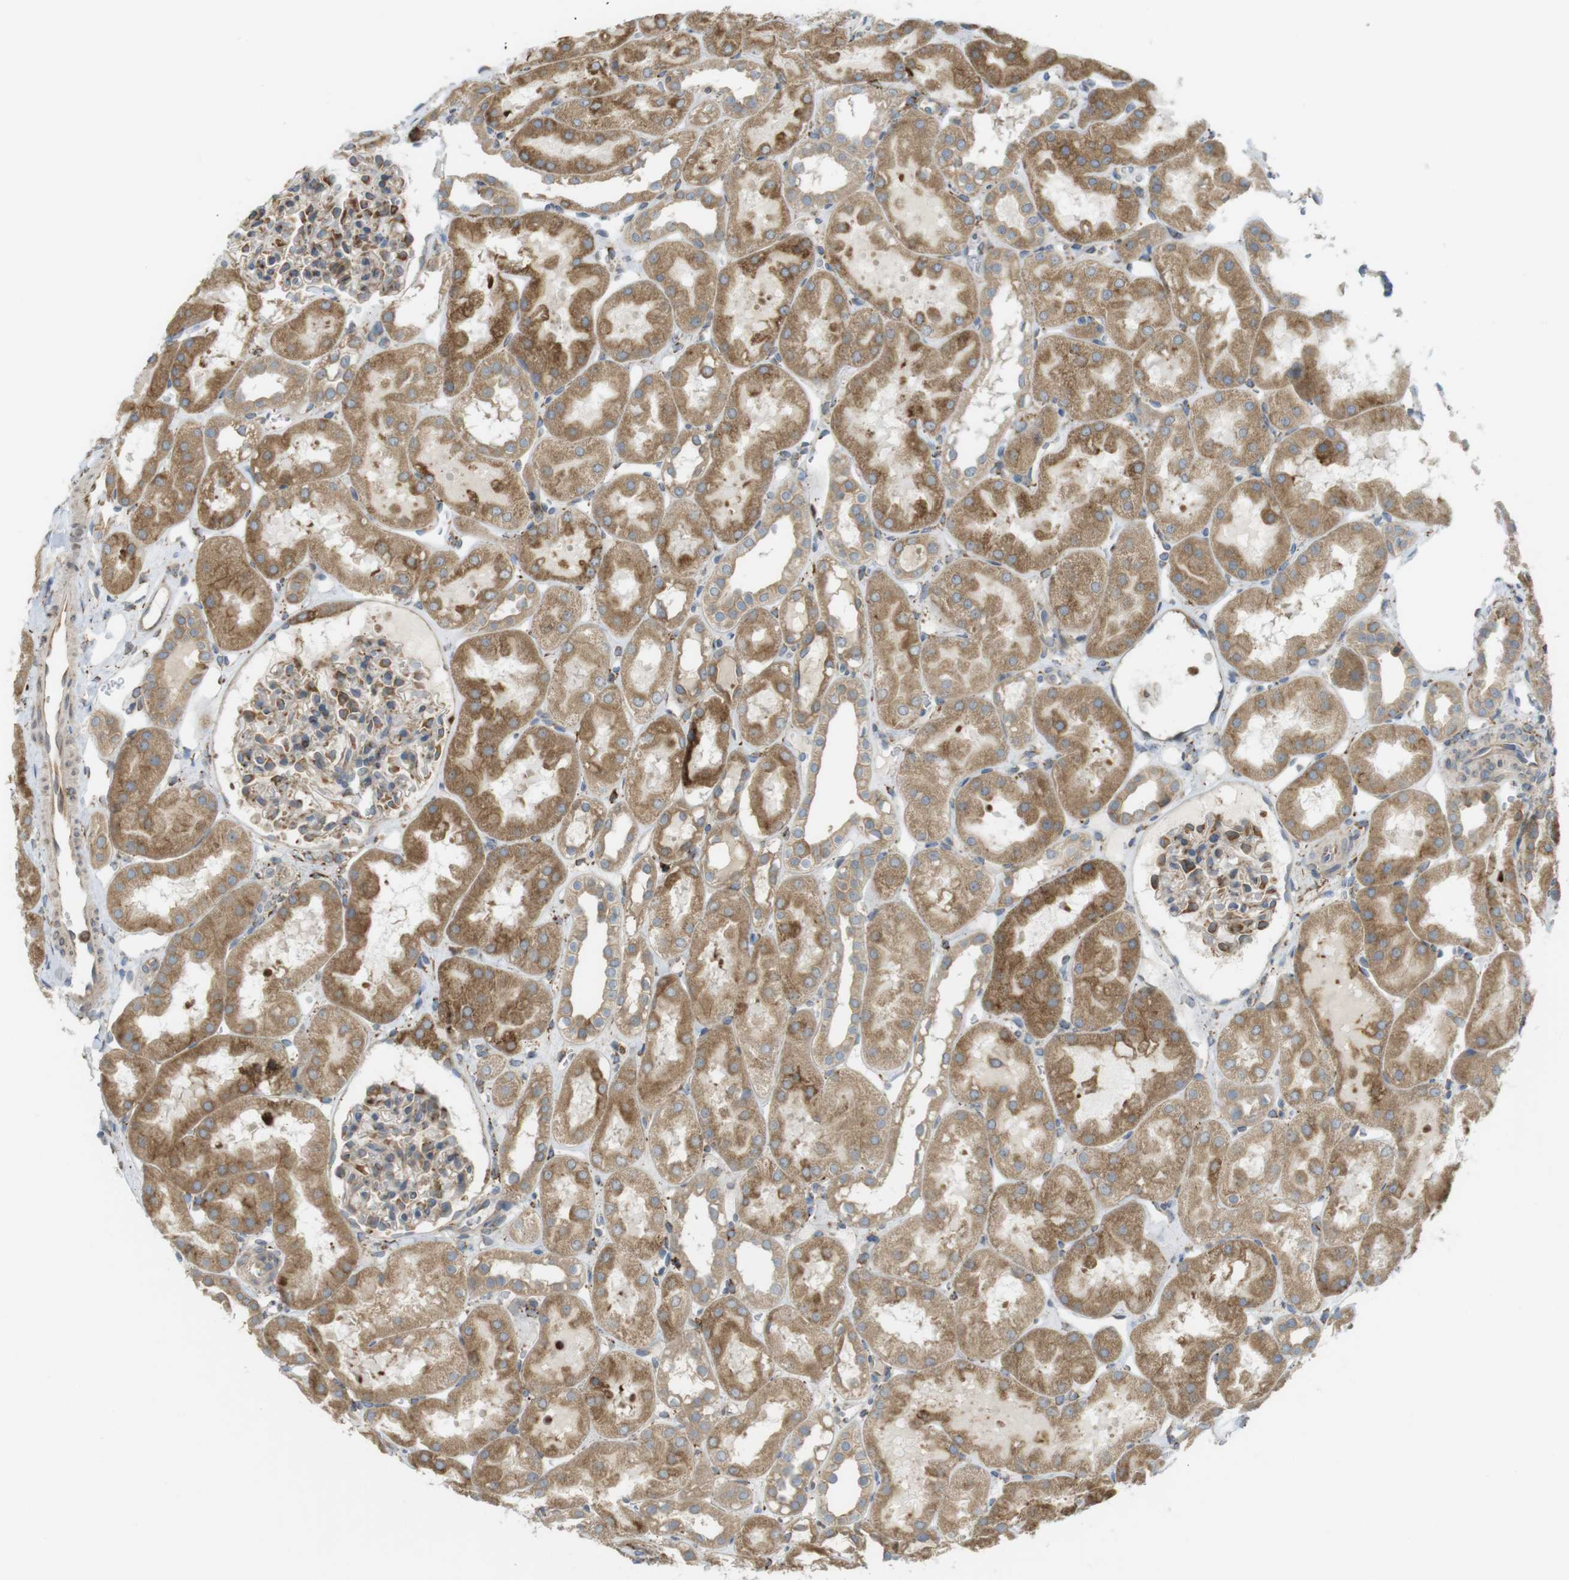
{"staining": {"intensity": "moderate", "quantity": "25%-75%", "location": "cytoplasmic/membranous"}, "tissue": "kidney", "cell_type": "Cells in glomeruli", "image_type": "normal", "snomed": [{"axis": "morphology", "description": "Normal tissue, NOS"}, {"axis": "topography", "description": "Kidney"}, {"axis": "topography", "description": "Urinary bladder"}], "caption": "This image displays immunohistochemistry staining of unremarkable kidney, with medium moderate cytoplasmic/membranous expression in about 25%-75% of cells in glomeruli.", "gene": "MBOAT2", "patient": {"sex": "male", "age": 16}}